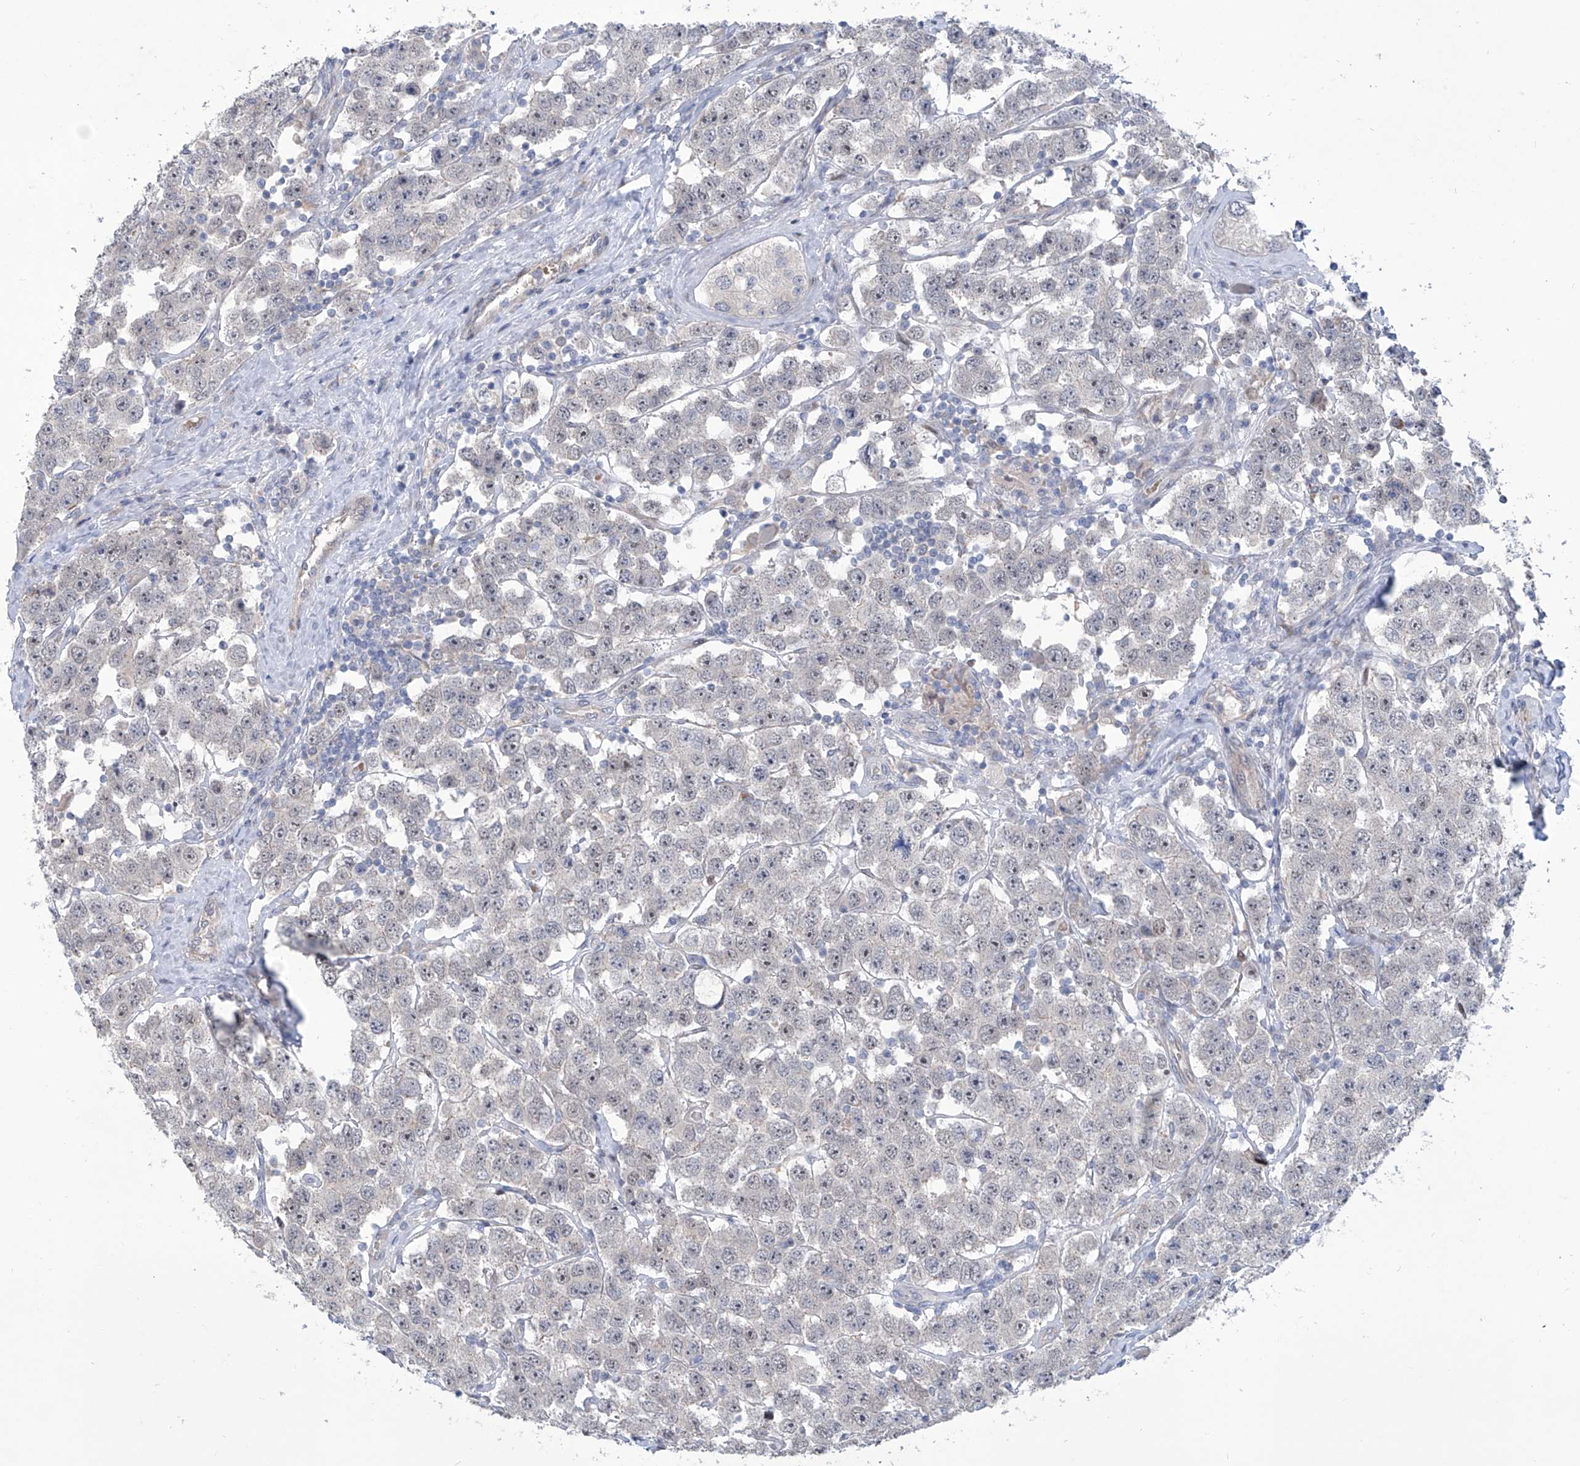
{"staining": {"intensity": "negative", "quantity": "none", "location": "none"}, "tissue": "testis cancer", "cell_type": "Tumor cells", "image_type": "cancer", "snomed": [{"axis": "morphology", "description": "Seminoma, NOS"}, {"axis": "topography", "description": "Testis"}], "caption": "A photomicrograph of seminoma (testis) stained for a protein demonstrates no brown staining in tumor cells. (Stains: DAB immunohistochemistry with hematoxylin counter stain, Microscopy: brightfield microscopy at high magnification).", "gene": "LRRC1", "patient": {"sex": "male", "age": 28}}